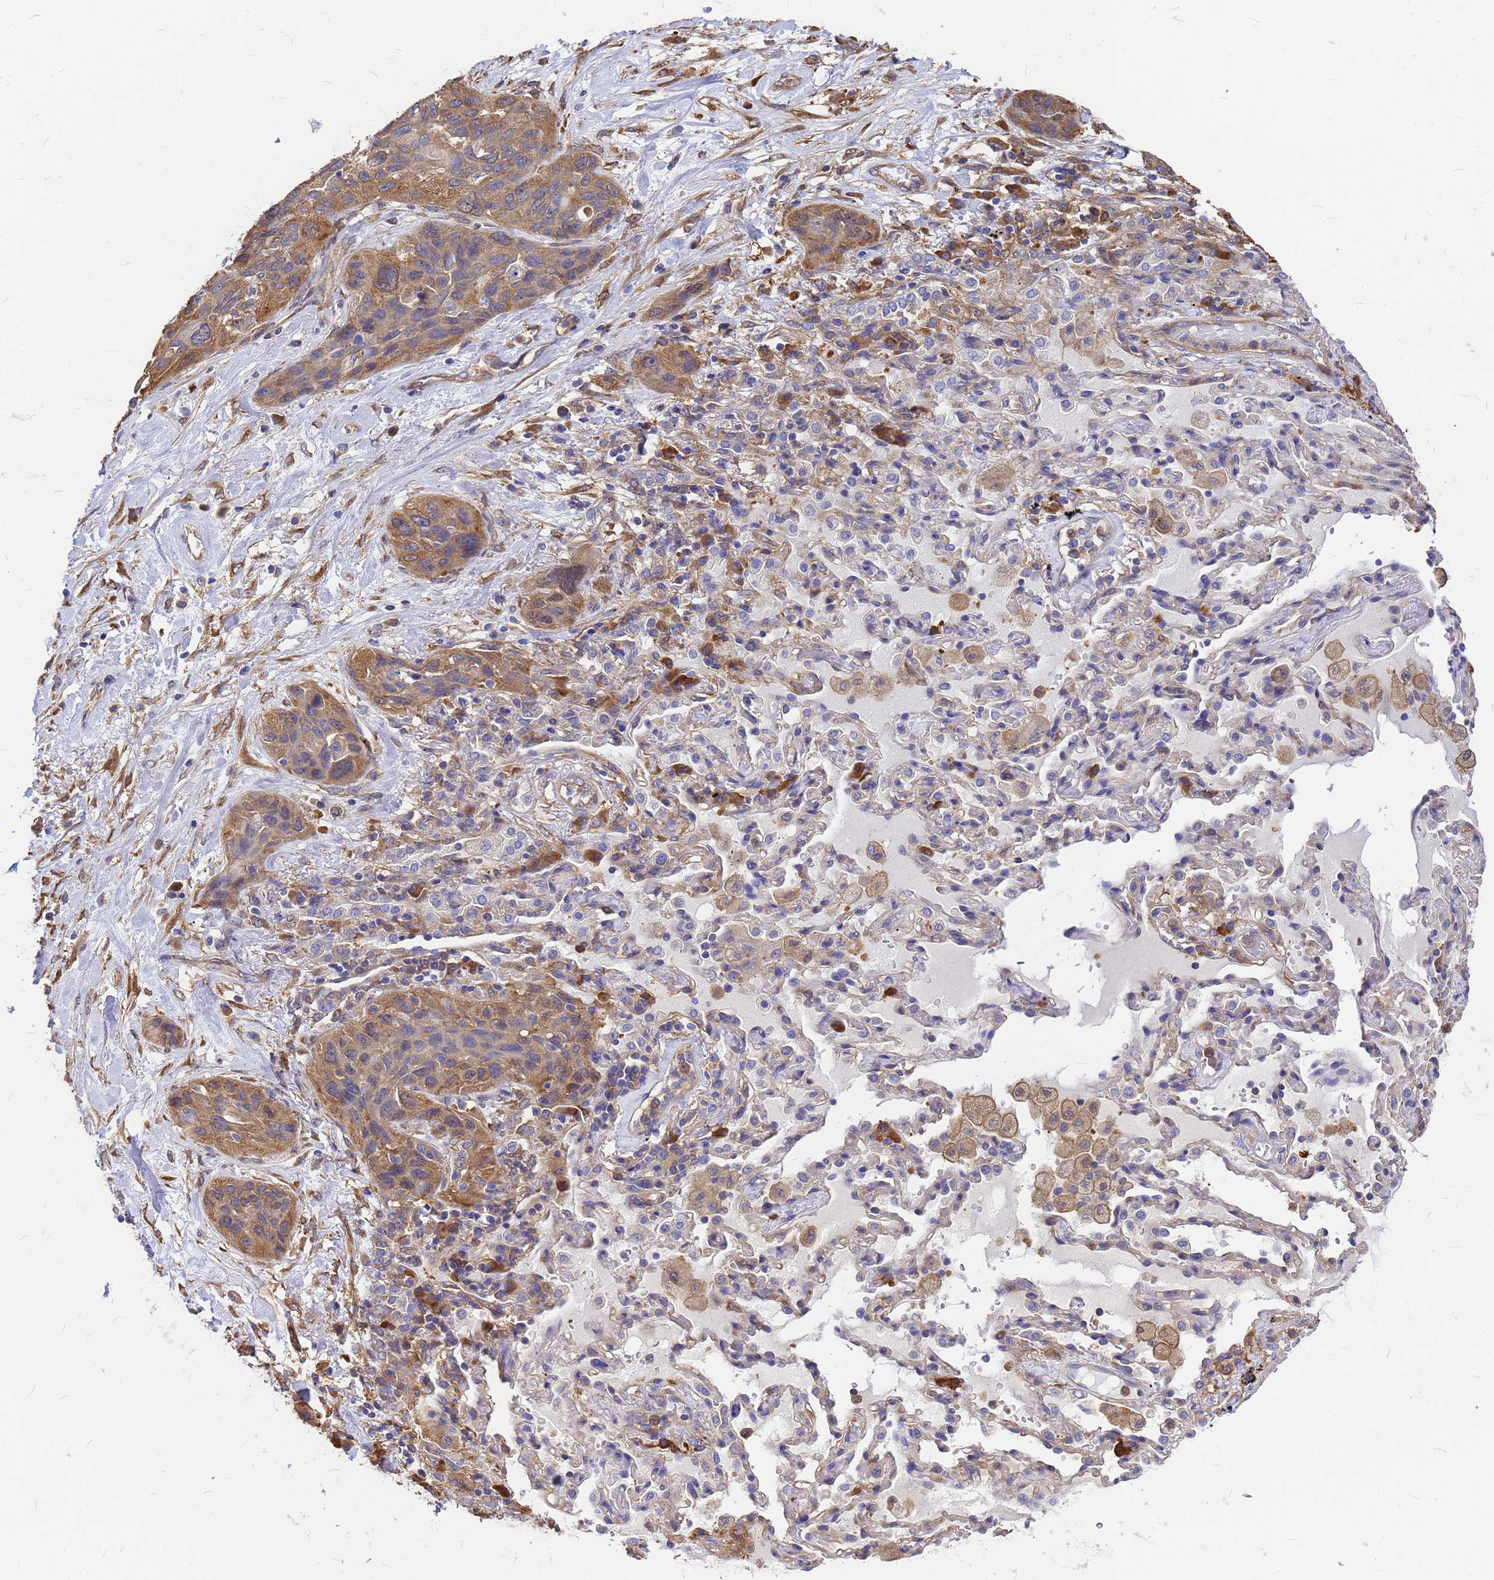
{"staining": {"intensity": "moderate", "quantity": ">75%", "location": "cytoplasmic/membranous"}, "tissue": "lung cancer", "cell_type": "Tumor cells", "image_type": "cancer", "snomed": [{"axis": "morphology", "description": "Squamous cell carcinoma, NOS"}, {"axis": "topography", "description": "Lung"}], "caption": "This photomicrograph exhibits IHC staining of human lung squamous cell carcinoma, with medium moderate cytoplasmic/membranous positivity in about >75% of tumor cells.", "gene": "GID4", "patient": {"sex": "female", "age": 70}}